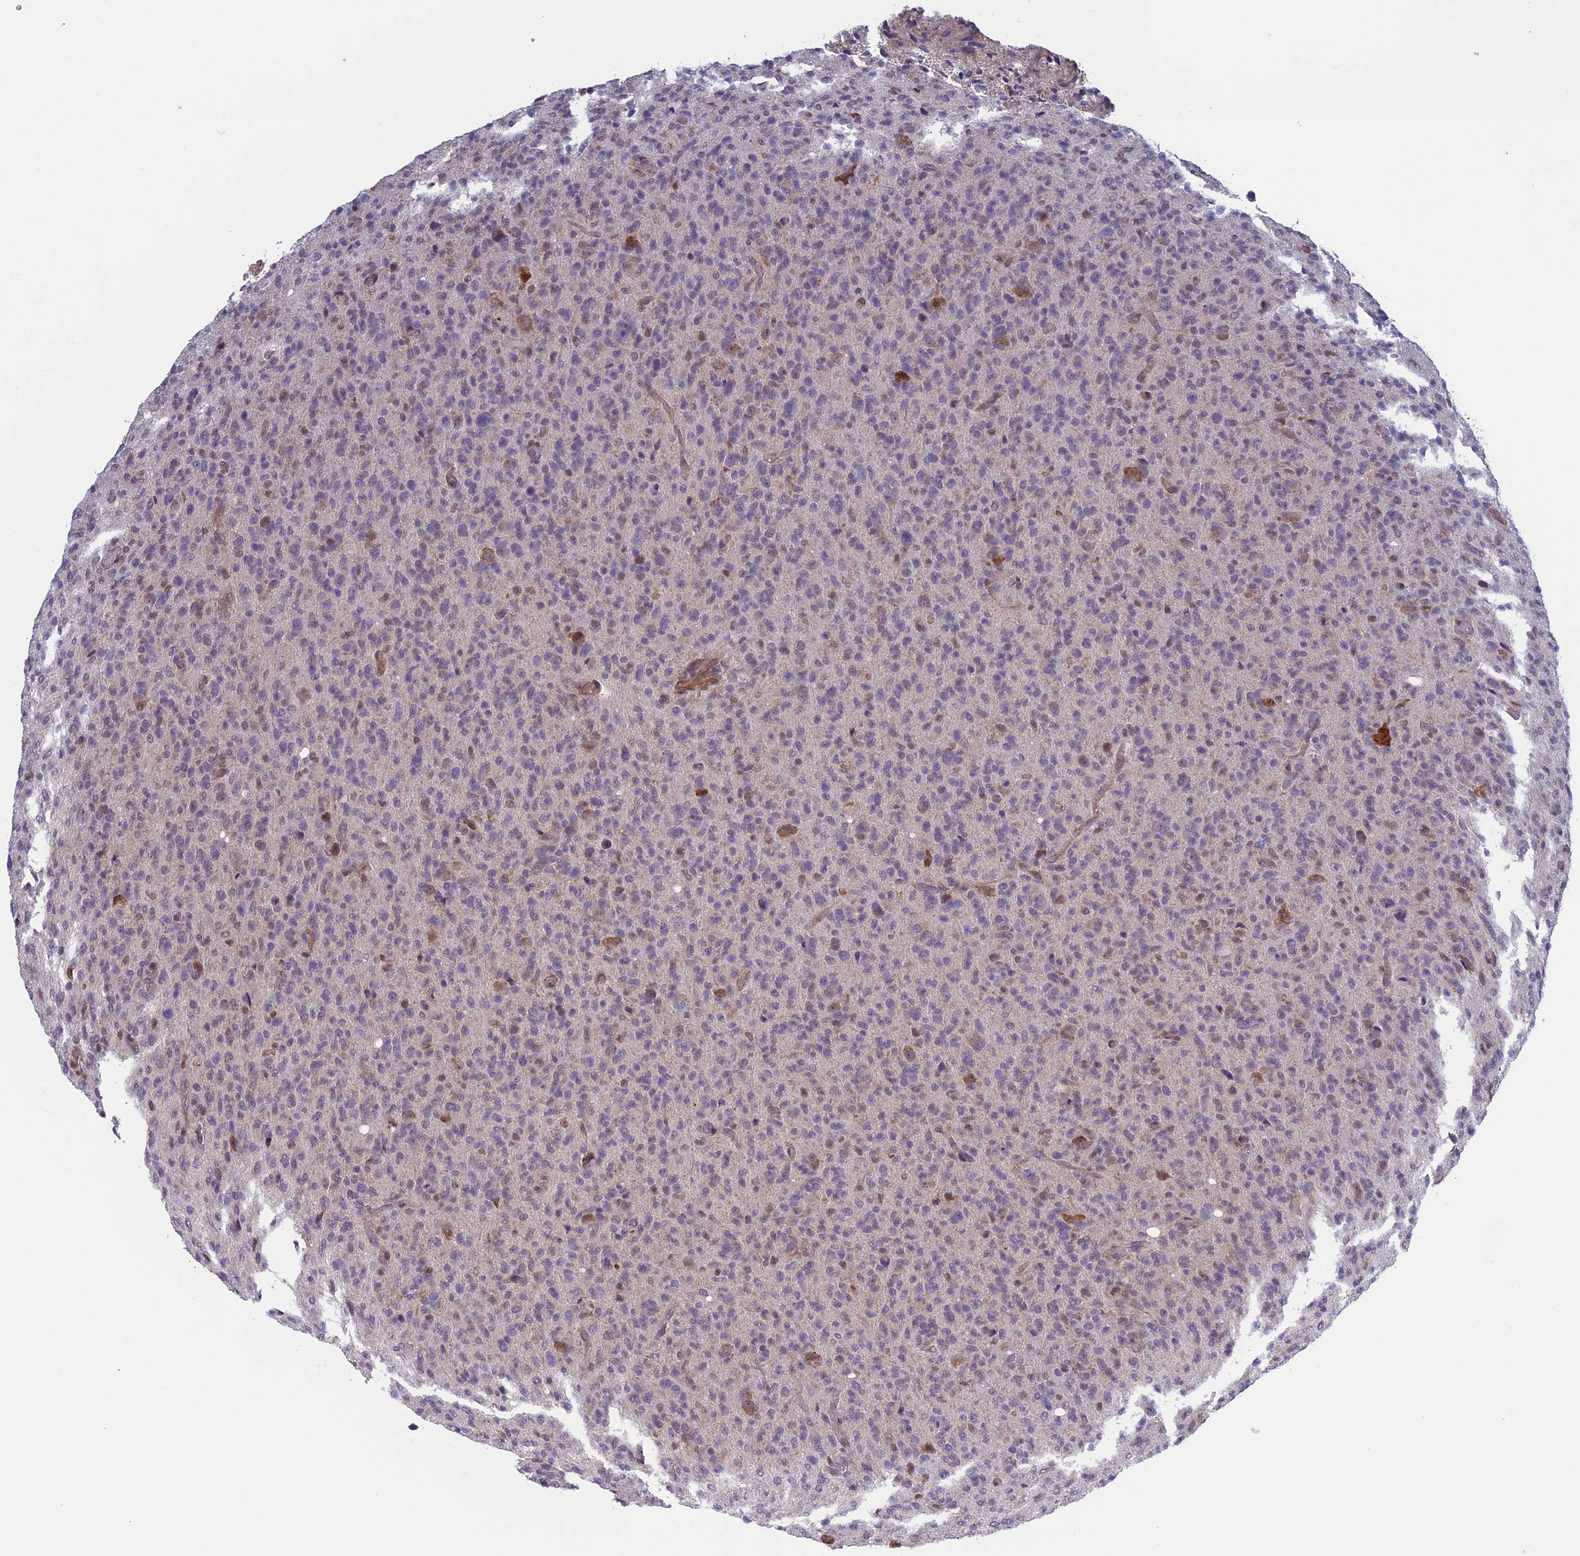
{"staining": {"intensity": "moderate", "quantity": "<25%", "location": "cytoplasmic/membranous"}, "tissue": "glioma", "cell_type": "Tumor cells", "image_type": "cancer", "snomed": [{"axis": "morphology", "description": "Glioma, malignant, High grade"}, {"axis": "topography", "description": "Brain"}], "caption": "Glioma stained with a brown dye displays moderate cytoplasmic/membranous positive staining in about <25% of tumor cells.", "gene": "FADS1", "patient": {"sex": "female", "age": 57}}